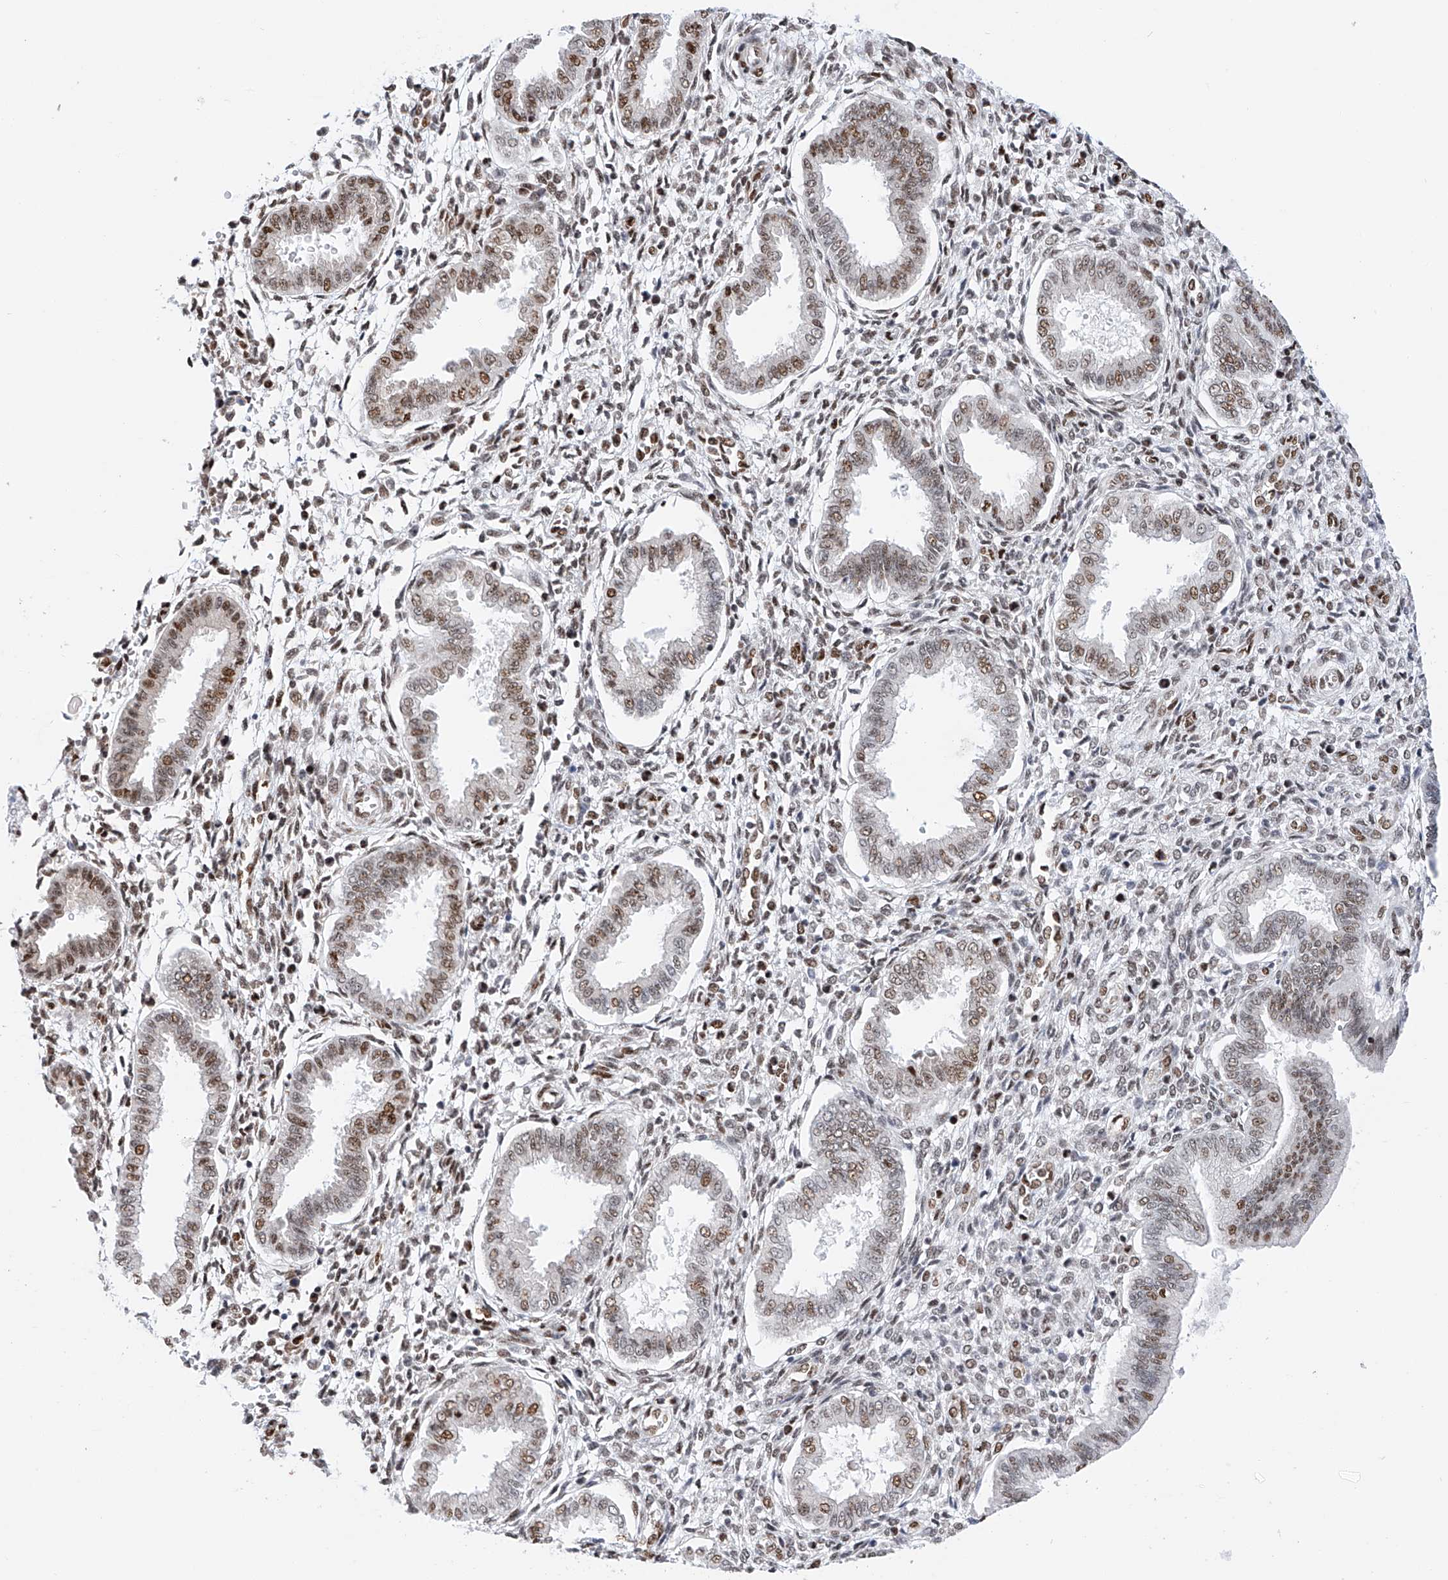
{"staining": {"intensity": "moderate", "quantity": "25%-75%", "location": "nuclear"}, "tissue": "endometrium", "cell_type": "Cells in endometrial stroma", "image_type": "normal", "snomed": [{"axis": "morphology", "description": "Normal tissue, NOS"}, {"axis": "topography", "description": "Endometrium"}], "caption": "This image displays immunohistochemistry staining of unremarkable endometrium, with medium moderate nuclear positivity in about 25%-75% of cells in endometrial stroma.", "gene": "SRSF6", "patient": {"sex": "female", "age": 24}}